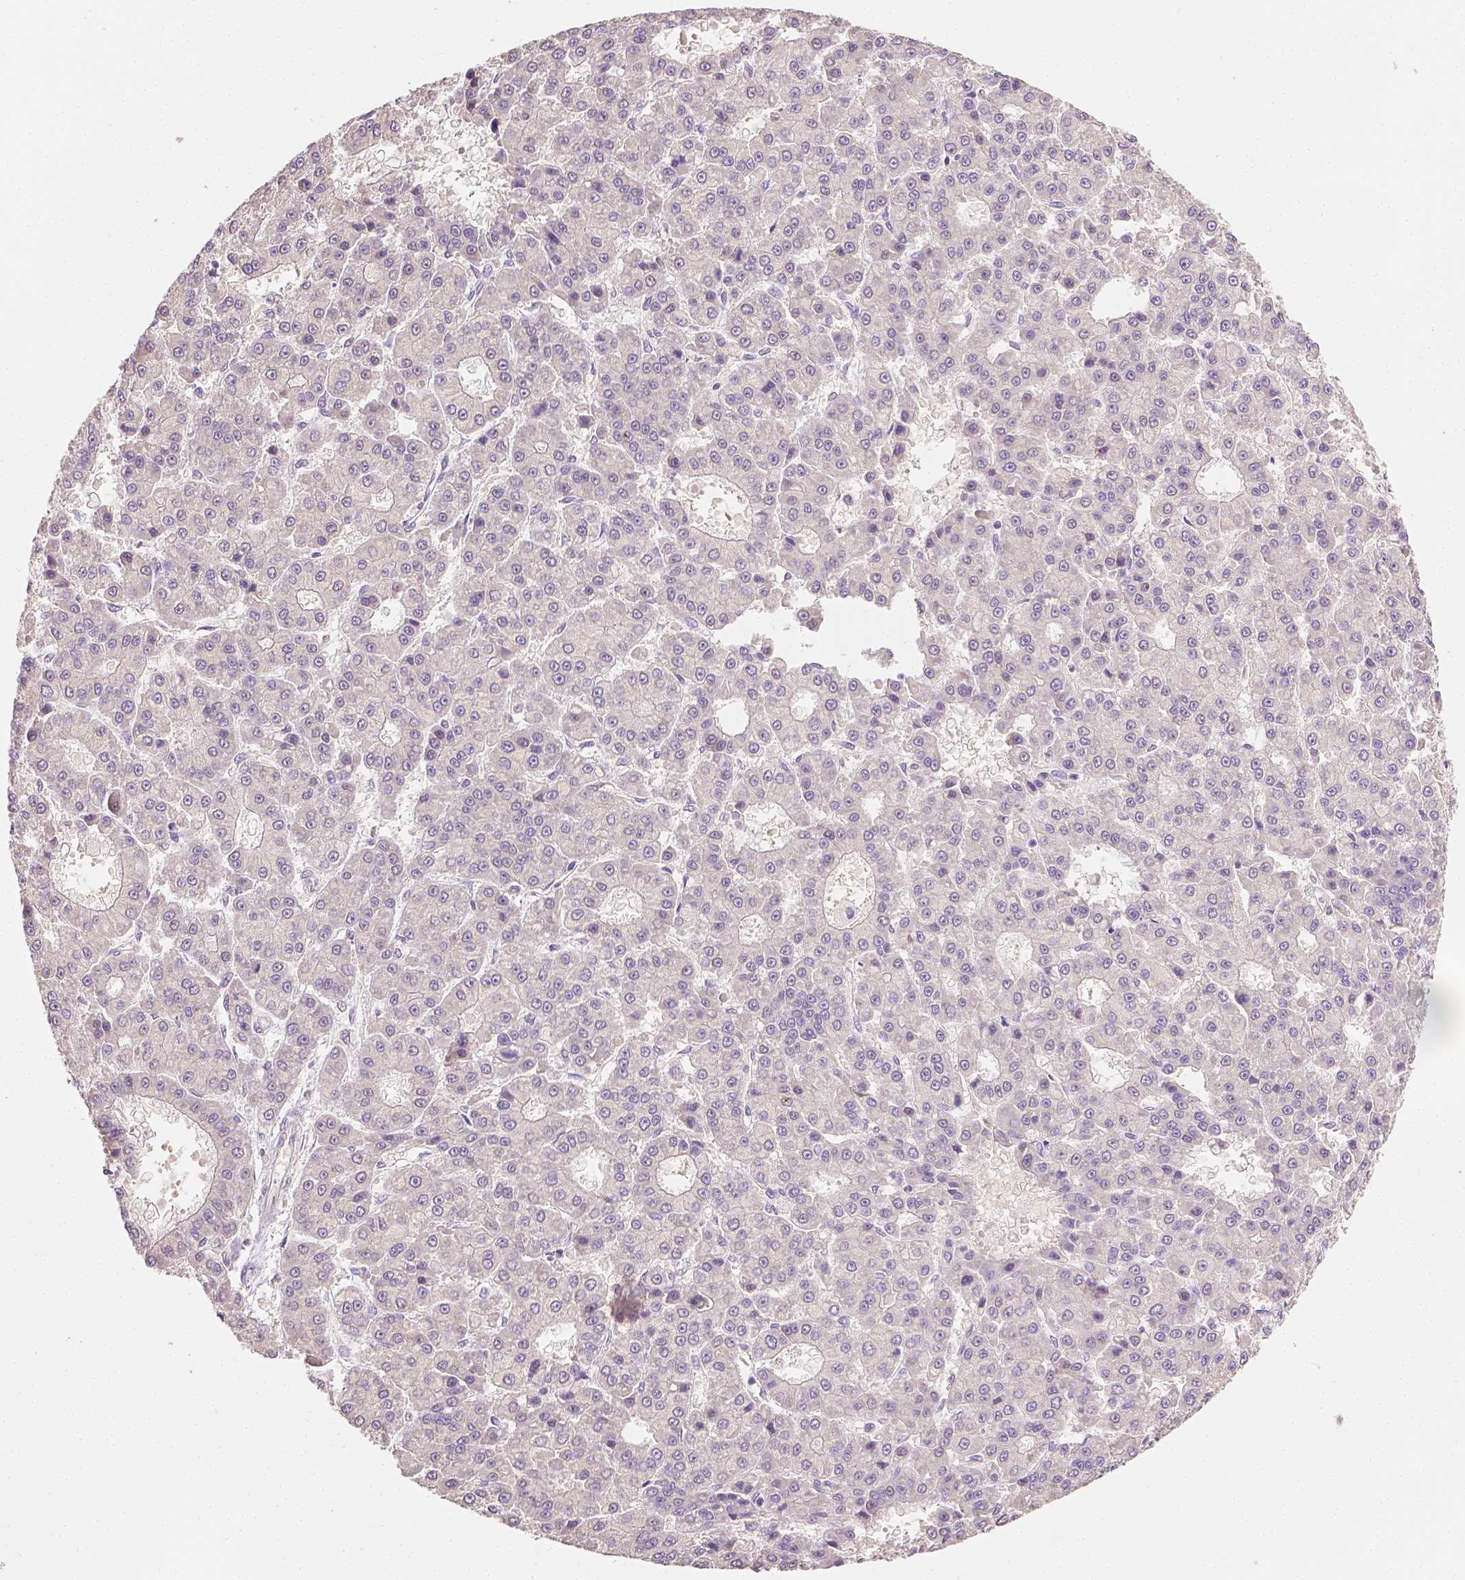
{"staining": {"intensity": "negative", "quantity": "none", "location": "none"}, "tissue": "liver cancer", "cell_type": "Tumor cells", "image_type": "cancer", "snomed": [{"axis": "morphology", "description": "Carcinoma, Hepatocellular, NOS"}, {"axis": "topography", "description": "Liver"}], "caption": "Immunohistochemistry (IHC) of human liver cancer exhibits no positivity in tumor cells.", "gene": "TGM1", "patient": {"sex": "male", "age": 70}}